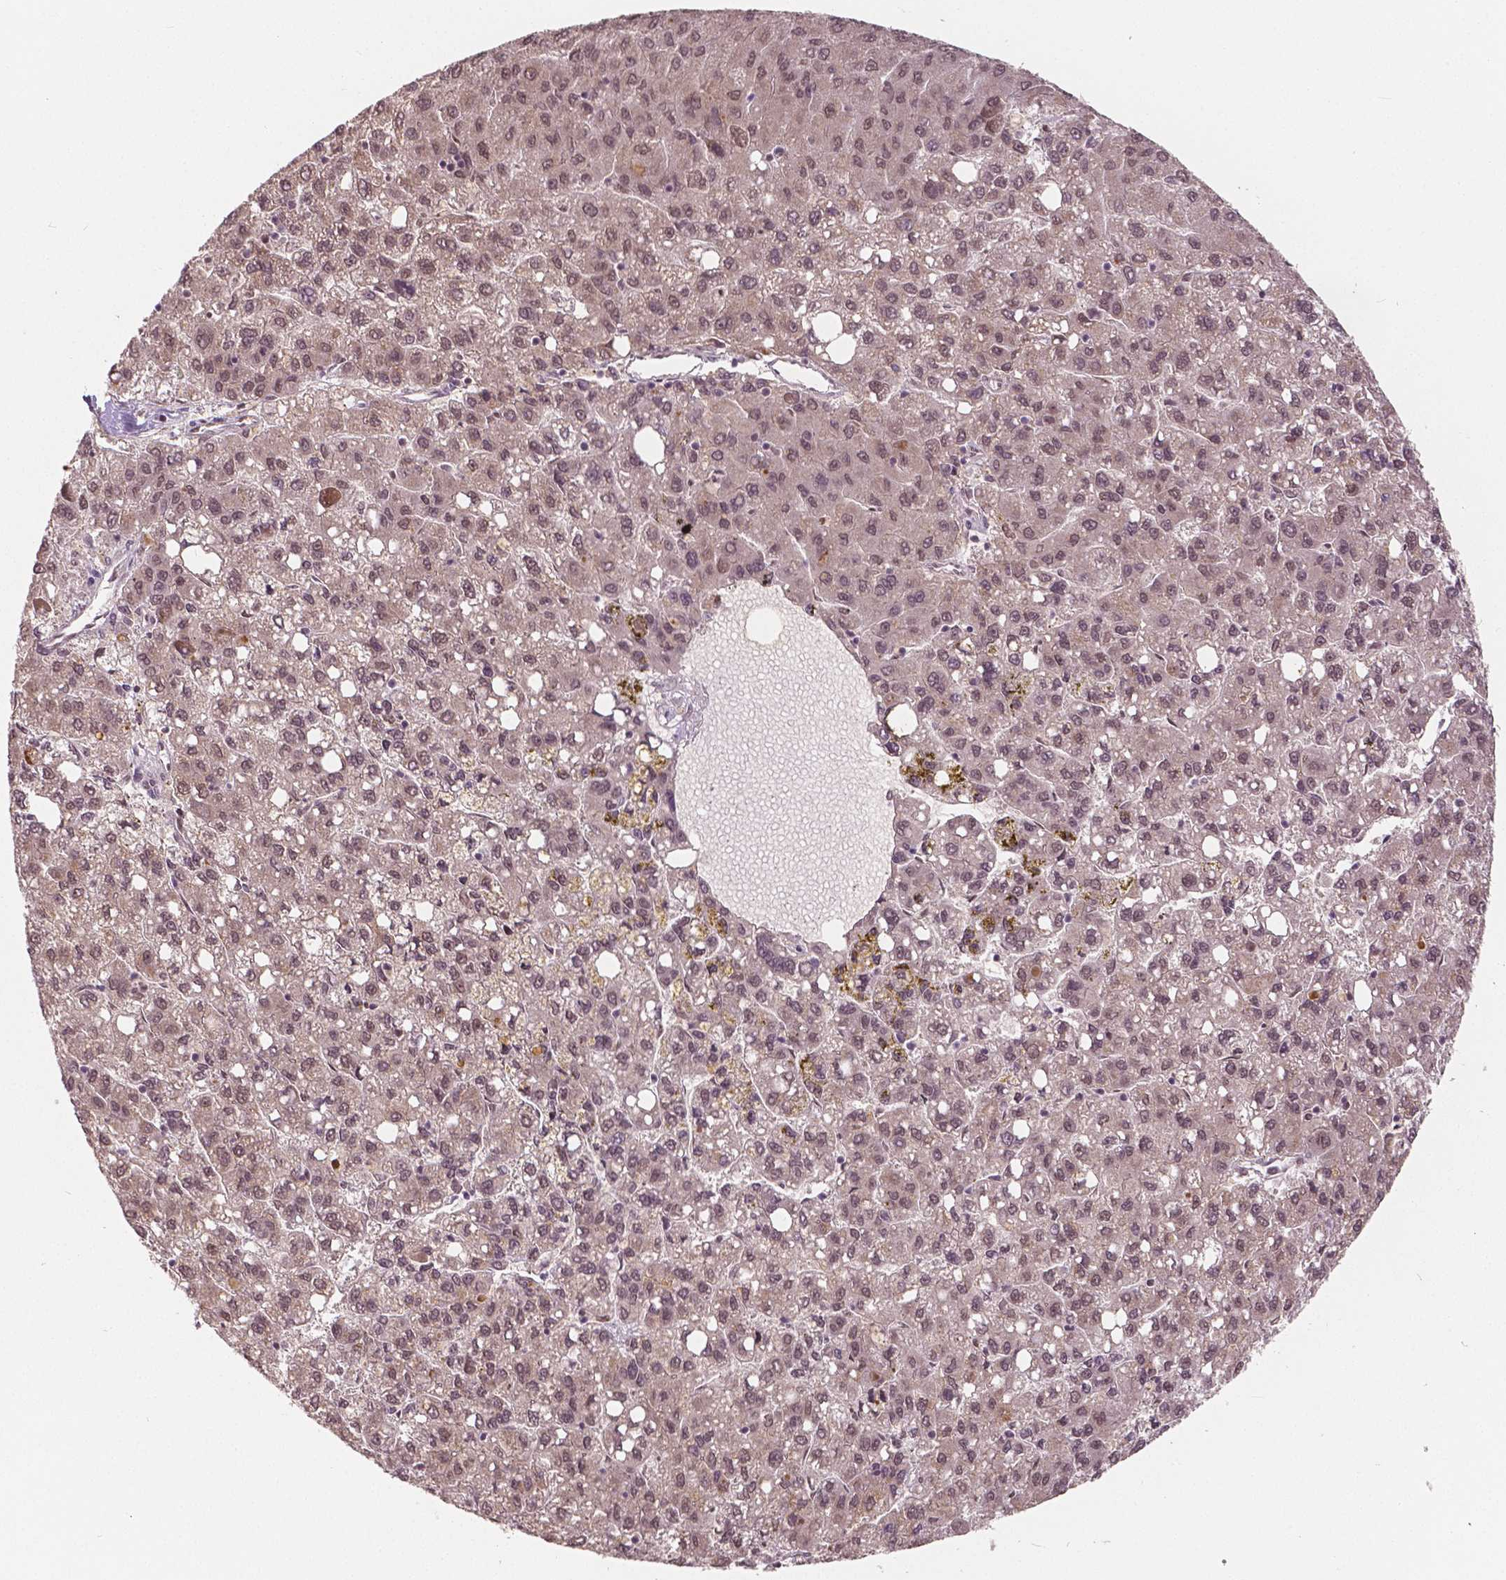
{"staining": {"intensity": "negative", "quantity": "none", "location": "none"}, "tissue": "liver cancer", "cell_type": "Tumor cells", "image_type": "cancer", "snomed": [{"axis": "morphology", "description": "Carcinoma, Hepatocellular, NOS"}, {"axis": "topography", "description": "Liver"}], "caption": "Tumor cells are negative for brown protein staining in liver hepatocellular carcinoma.", "gene": "HMBOX1", "patient": {"sex": "female", "age": 82}}